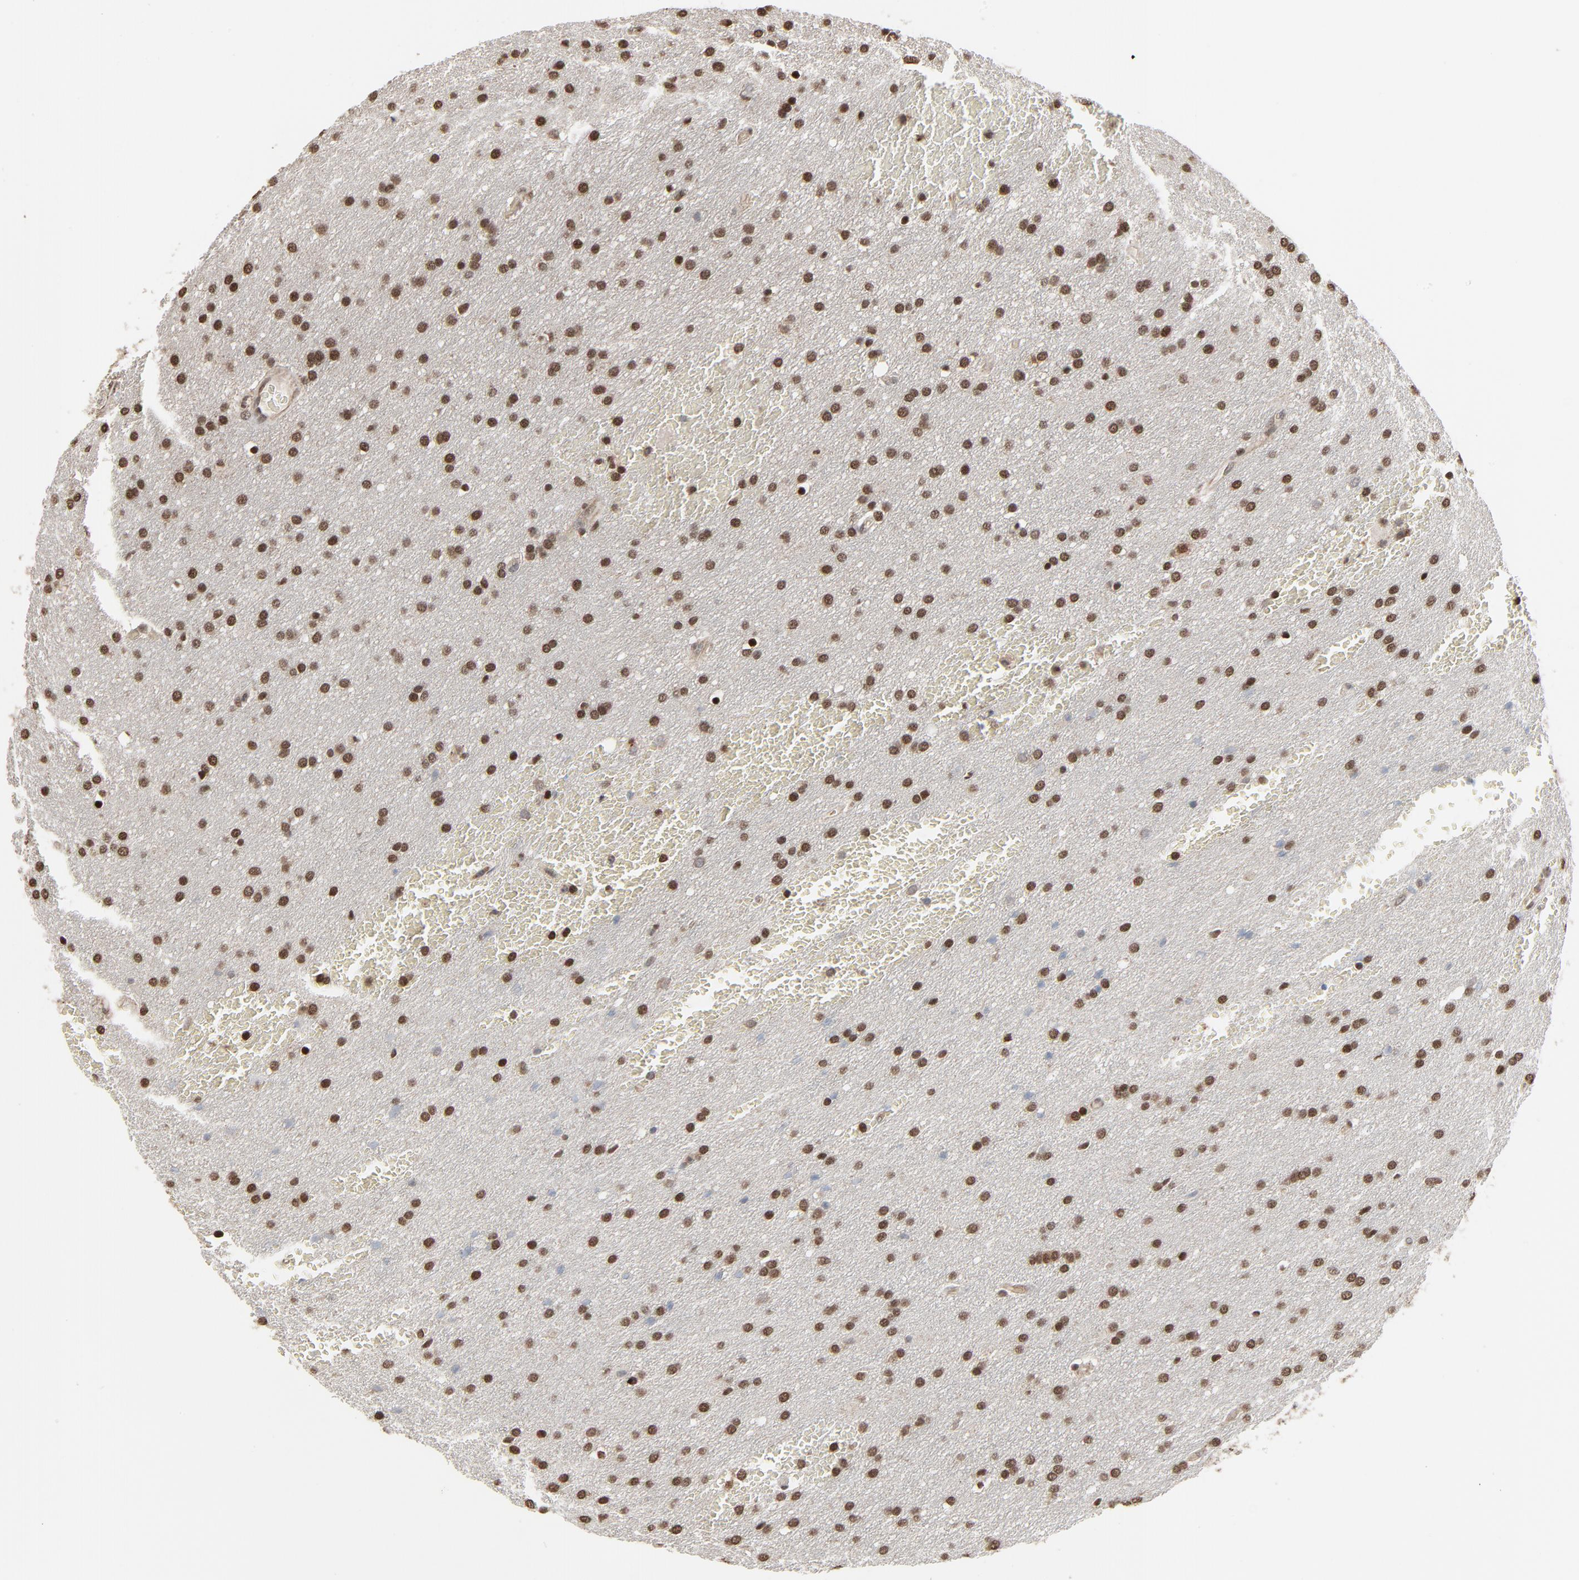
{"staining": {"intensity": "strong", "quantity": ">75%", "location": "cytoplasmic/membranous,nuclear"}, "tissue": "glioma", "cell_type": "Tumor cells", "image_type": "cancer", "snomed": [{"axis": "morphology", "description": "Glioma, malignant, Low grade"}, {"axis": "topography", "description": "Brain"}], "caption": "Immunohistochemical staining of human malignant glioma (low-grade) reveals high levels of strong cytoplasmic/membranous and nuclear protein positivity in about >75% of tumor cells.", "gene": "MEIS2", "patient": {"sex": "female", "age": 32}}